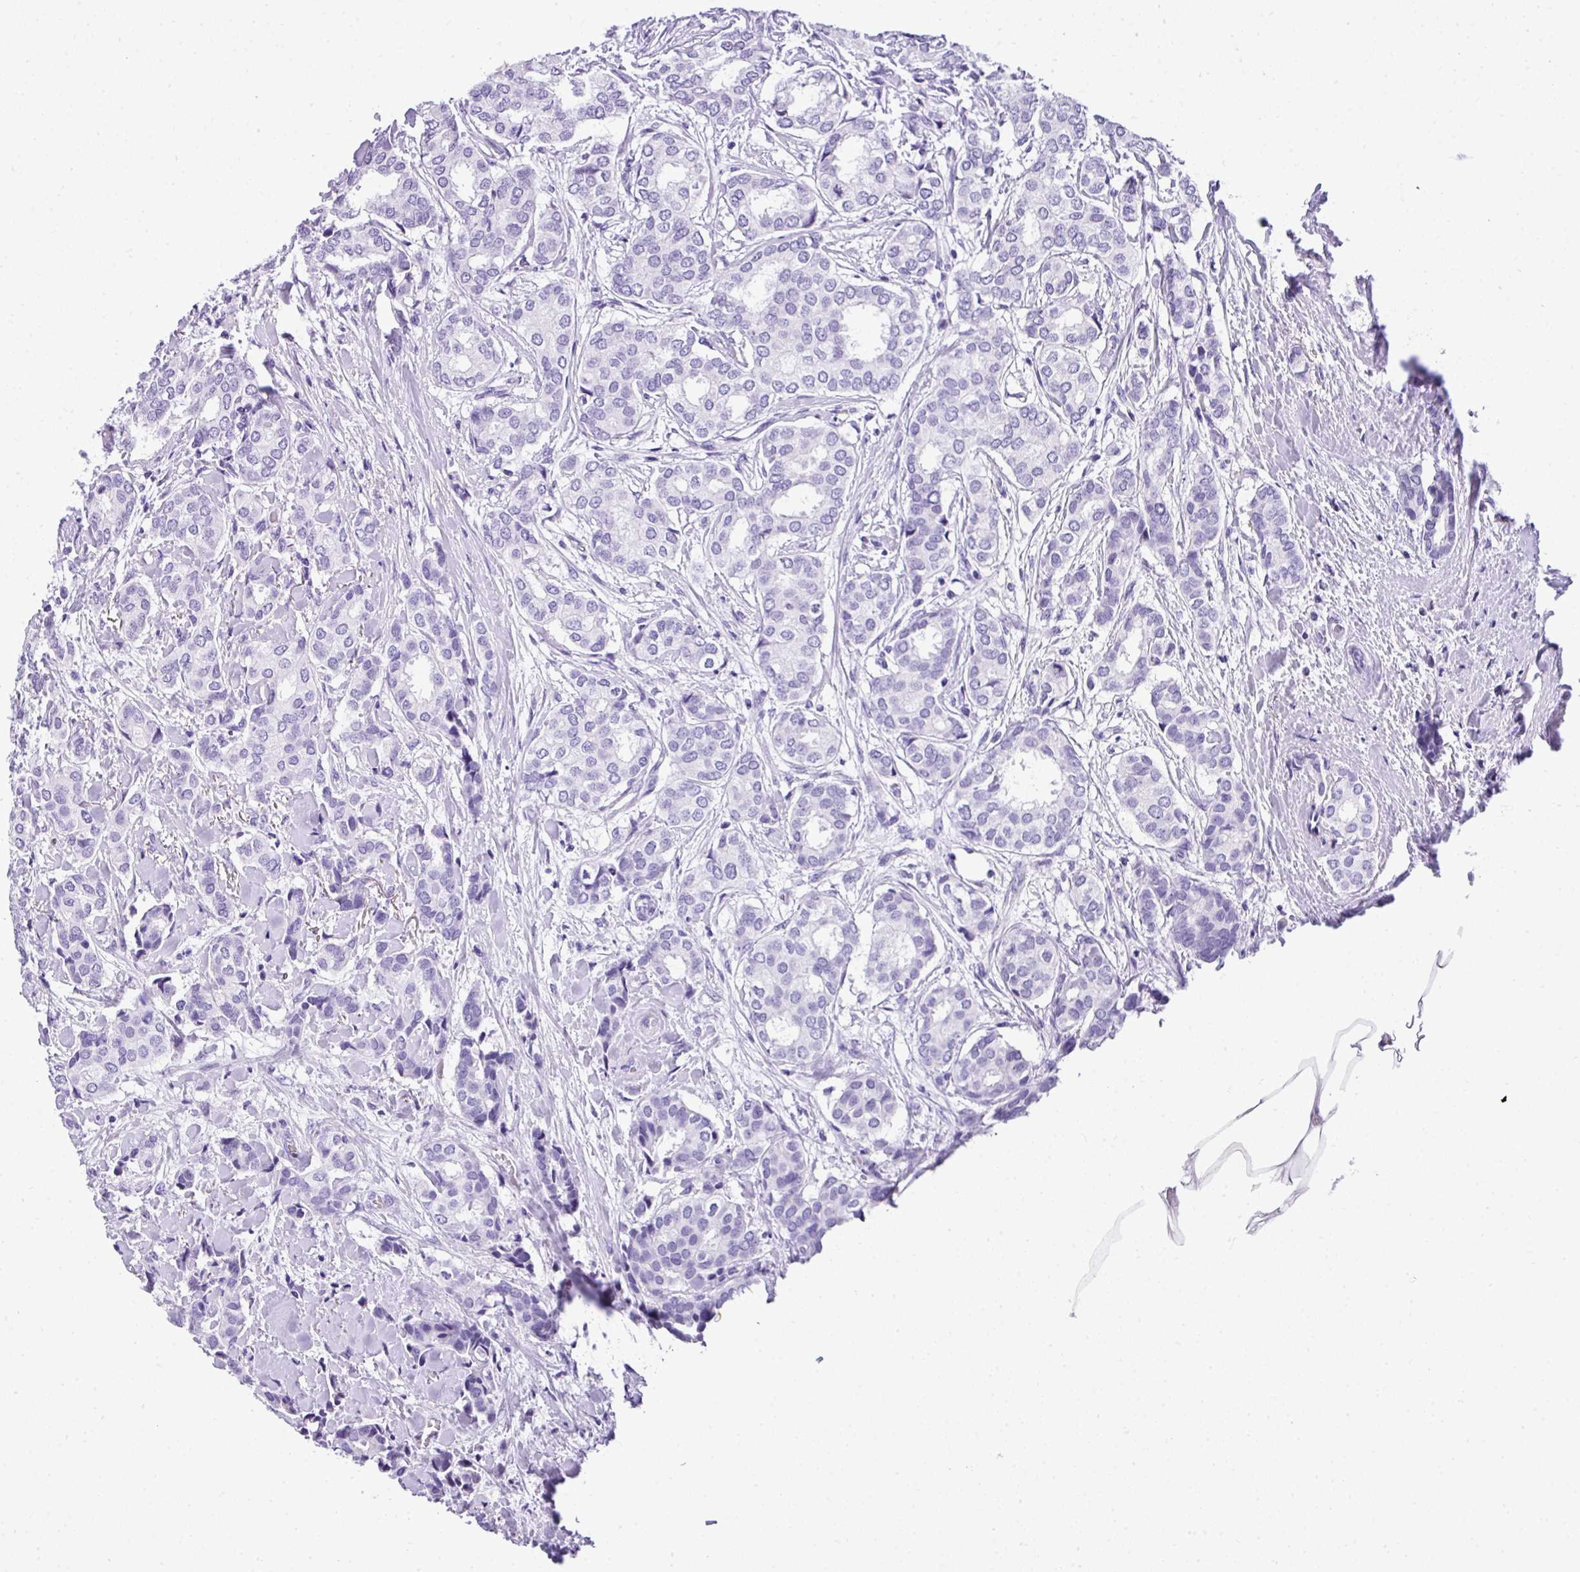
{"staining": {"intensity": "negative", "quantity": "none", "location": "none"}, "tissue": "breast cancer", "cell_type": "Tumor cells", "image_type": "cancer", "snomed": [{"axis": "morphology", "description": "Duct carcinoma"}, {"axis": "topography", "description": "Breast"}], "caption": "Breast cancer stained for a protein using immunohistochemistry (IHC) exhibits no staining tumor cells.", "gene": "MUC21", "patient": {"sex": "female", "age": 73}}